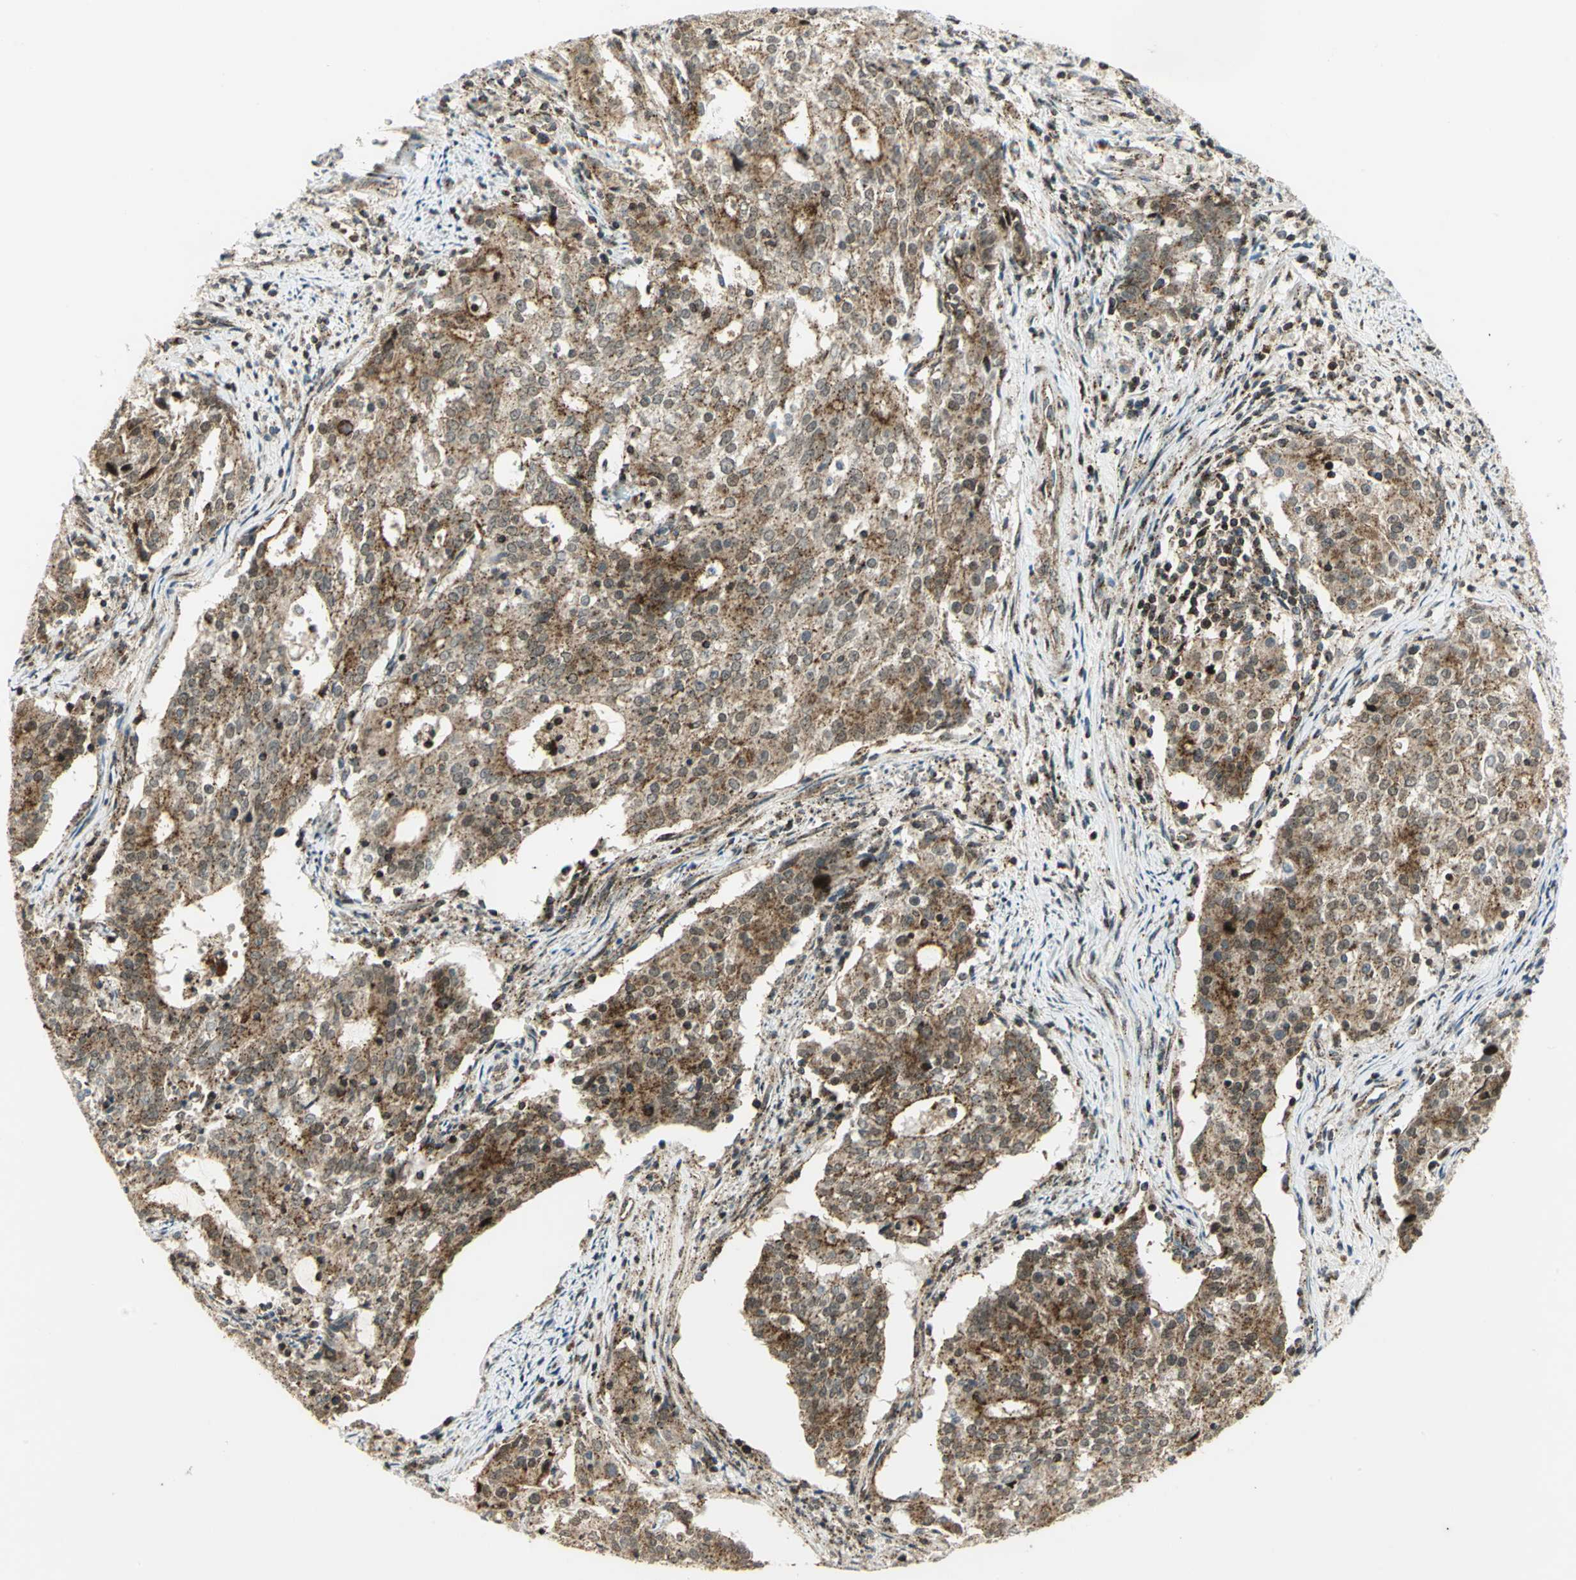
{"staining": {"intensity": "moderate", "quantity": ">75%", "location": "cytoplasmic/membranous"}, "tissue": "cervical cancer", "cell_type": "Tumor cells", "image_type": "cancer", "snomed": [{"axis": "morphology", "description": "Adenocarcinoma, NOS"}, {"axis": "topography", "description": "Cervix"}], "caption": "Tumor cells show moderate cytoplasmic/membranous expression in about >75% of cells in cervical adenocarcinoma.", "gene": "ATP6V1A", "patient": {"sex": "female", "age": 44}}